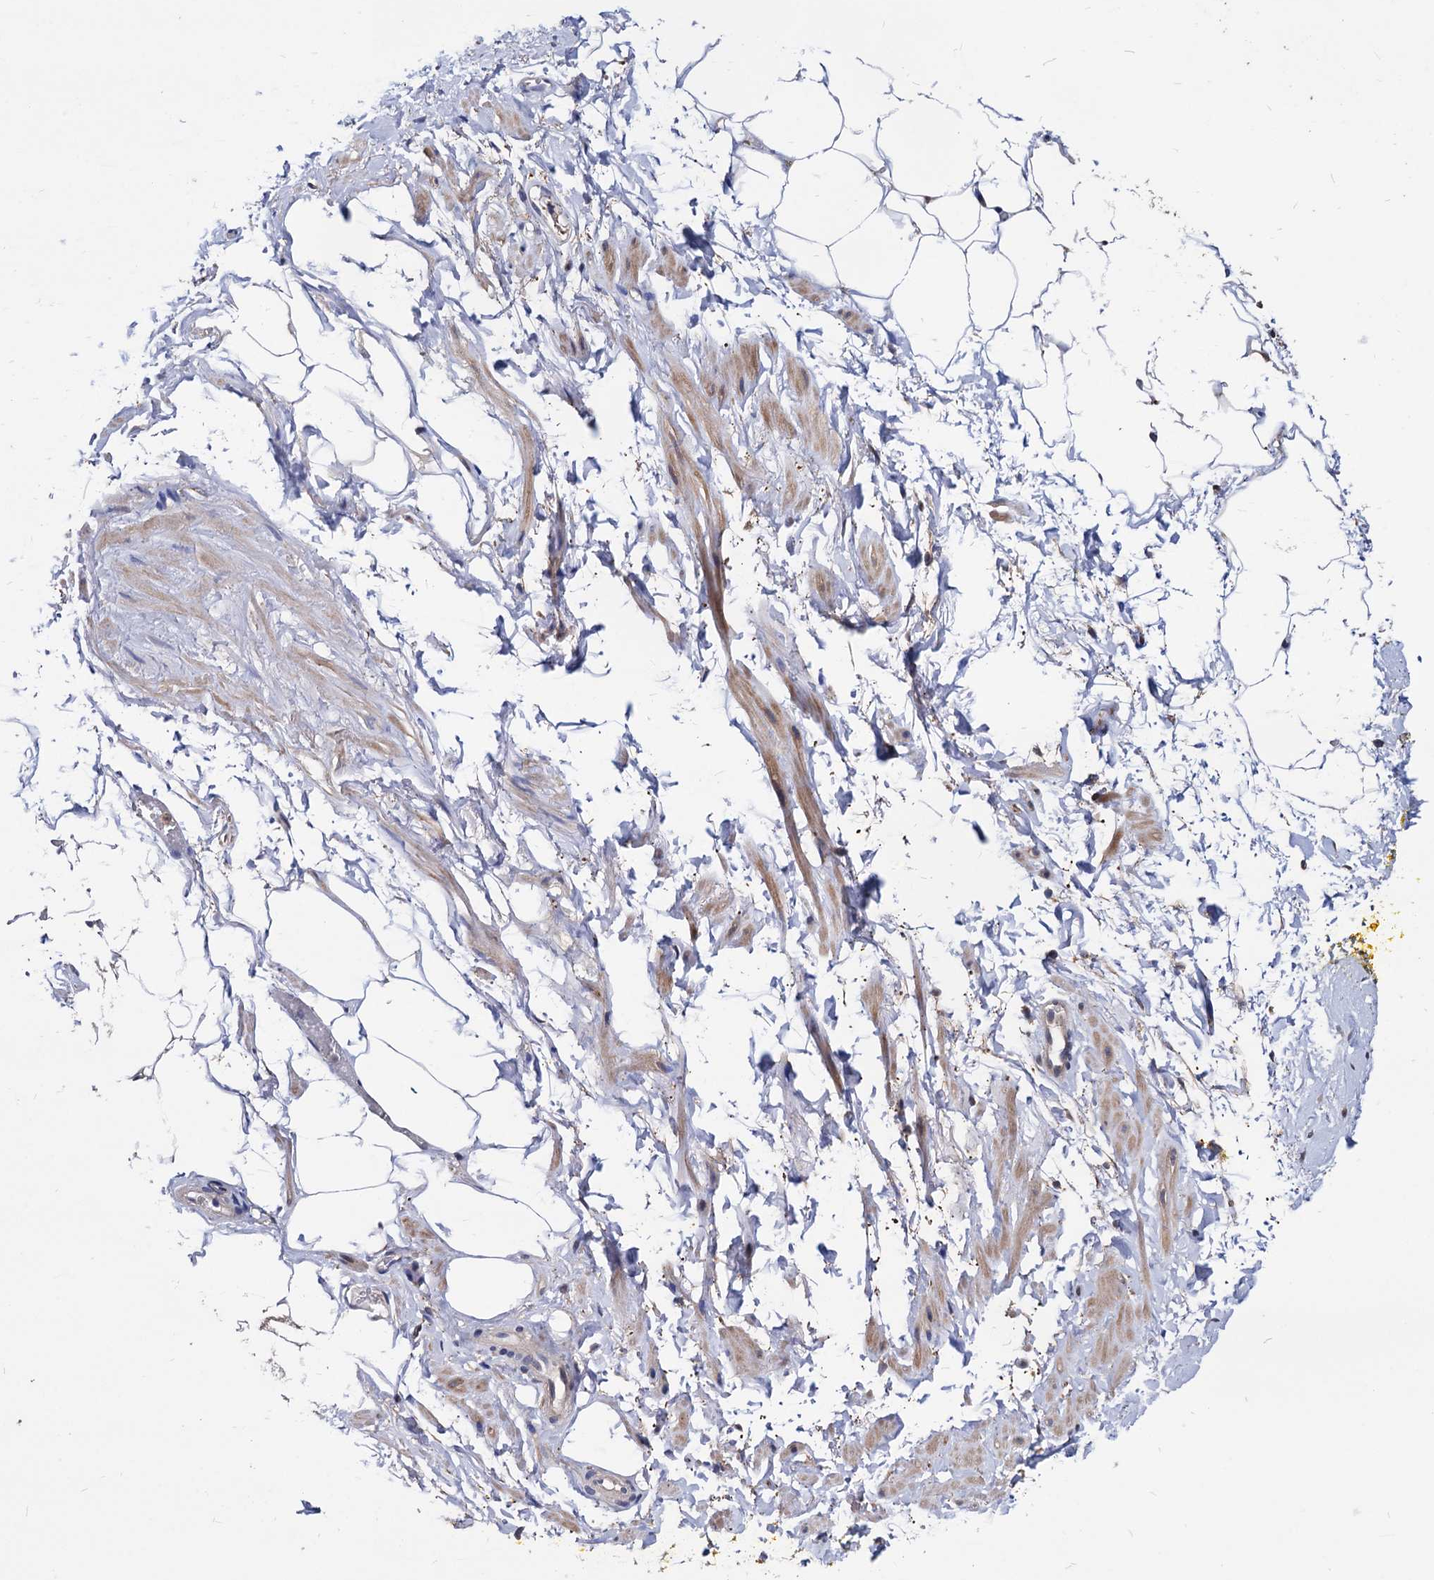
{"staining": {"intensity": "negative", "quantity": "none", "location": "none"}, "tissue": "adipose tissue", "cell_type": "Adipocytes", "image_type": "normal", "snomed": [{"axis": "morphology", "description": "Normal tissue, NOS"}, {"axis": "morphology", "description": "Adenocarcinoma, Low grade"}, {"axis": "topography", "description": "Prostate"}, {"axis": "topography", "description": "Peripheral nerve tissue"}], "caption": "High power microscopy photomicrograph of an IHC micrograph of unremarkable adipose tissue, revealing no significant expression in adipocytes. (Stains: DAB immunohistochemistry with hematoxylin counter stain, Microscopy: brightfield microscopy at high magnification).", "gene": "ESD", "patient": {"sex": "male", "age": 63}}